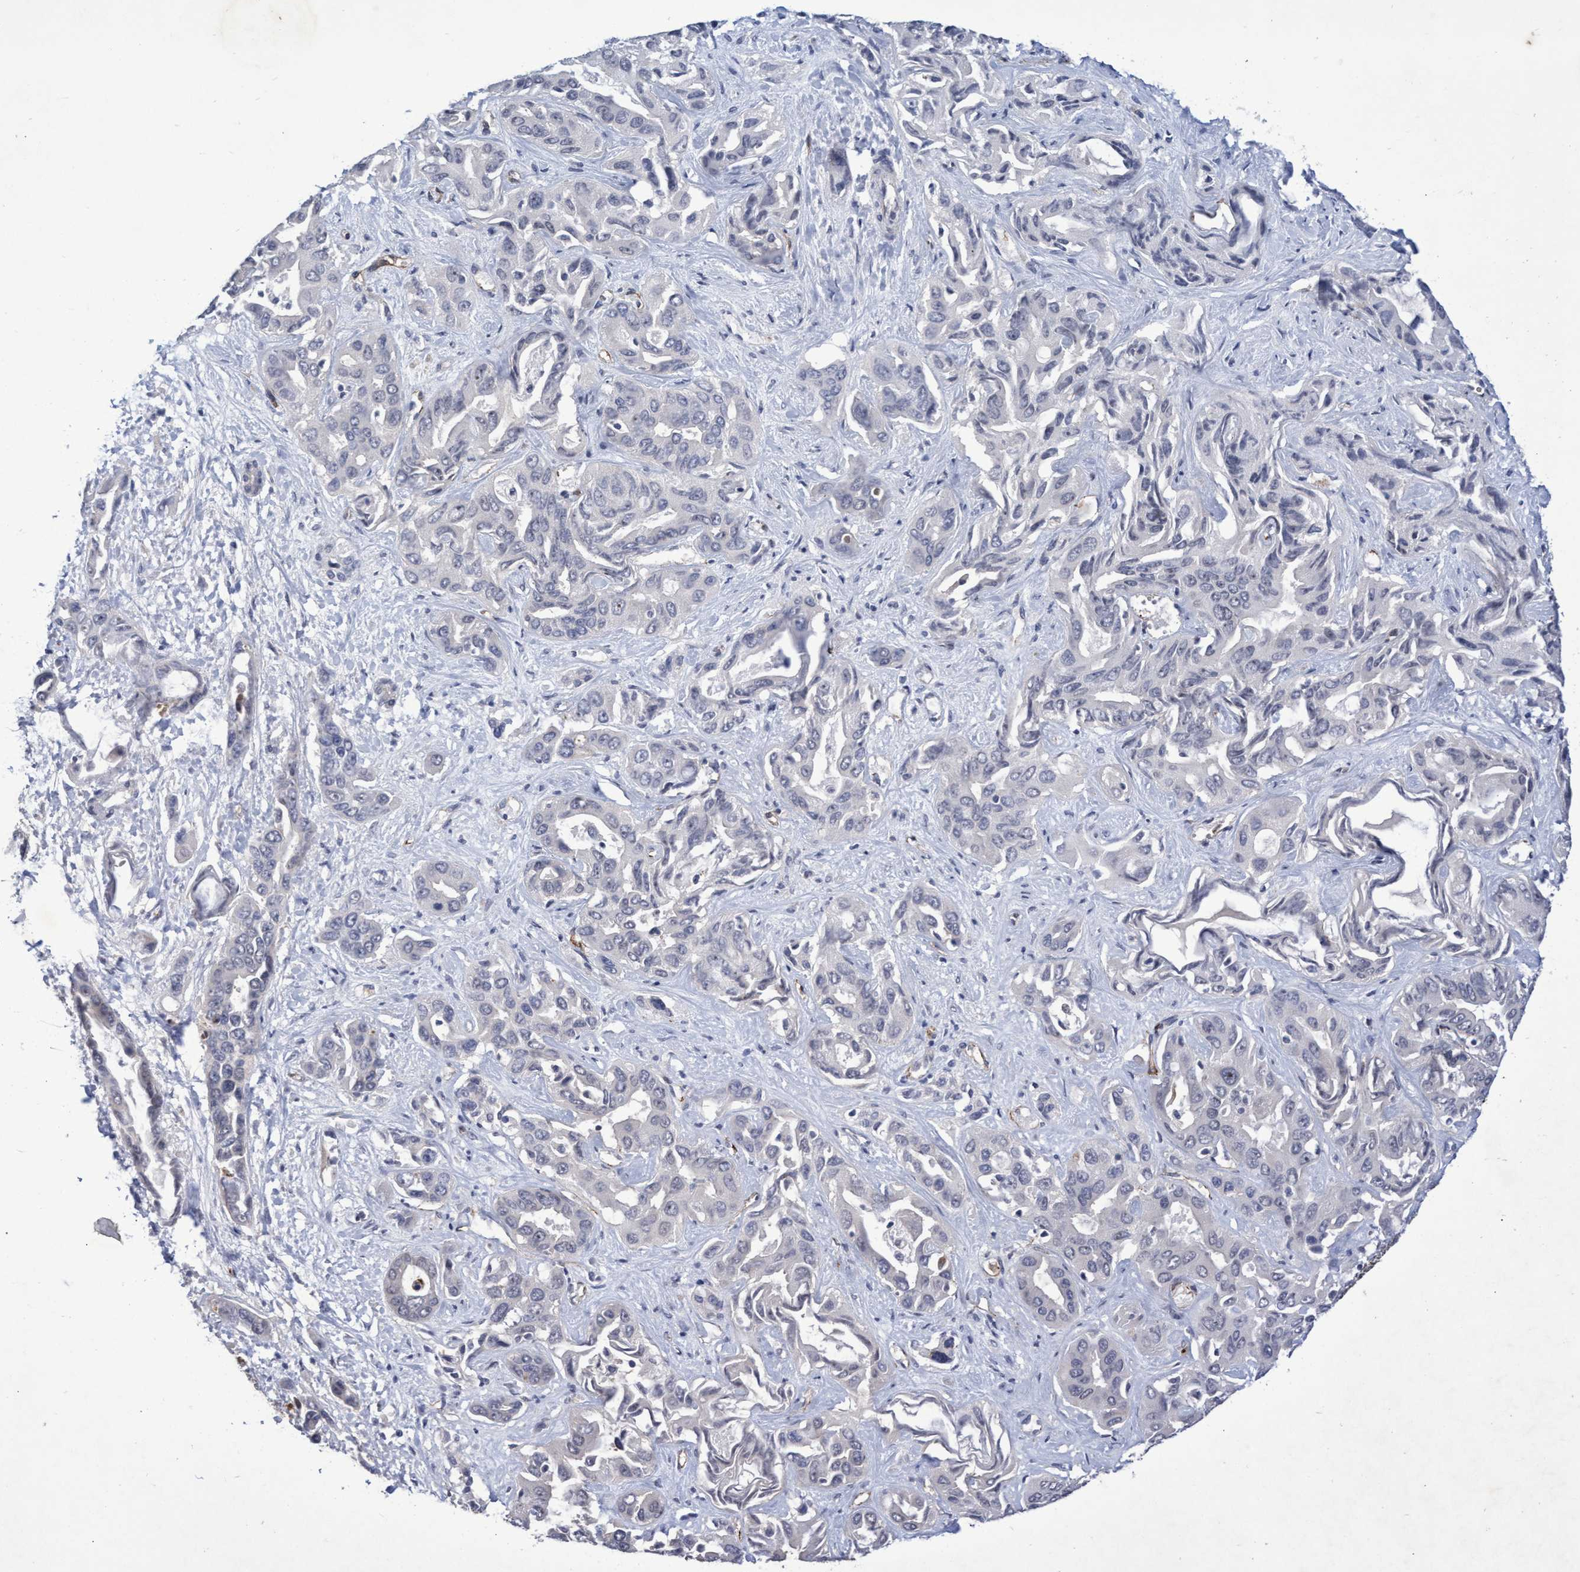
{"staining": {"intensity": "negative", "quantity": "none", "location": "none"}, "tissue": "liver cancer", "cell_type": "Tumor cells", "image_type": "cancer", "snomed": [{"axis": "morphology", "description": "Cholangiocarcinoma"}, {"axis": "topography", "description": "Liver"}], "caption": "Tumor cells show no significant protein expression in cholangiocarcinoma (liver).", "gene": "ZNF750", "patient": {"sex": "female", "age": 52}}